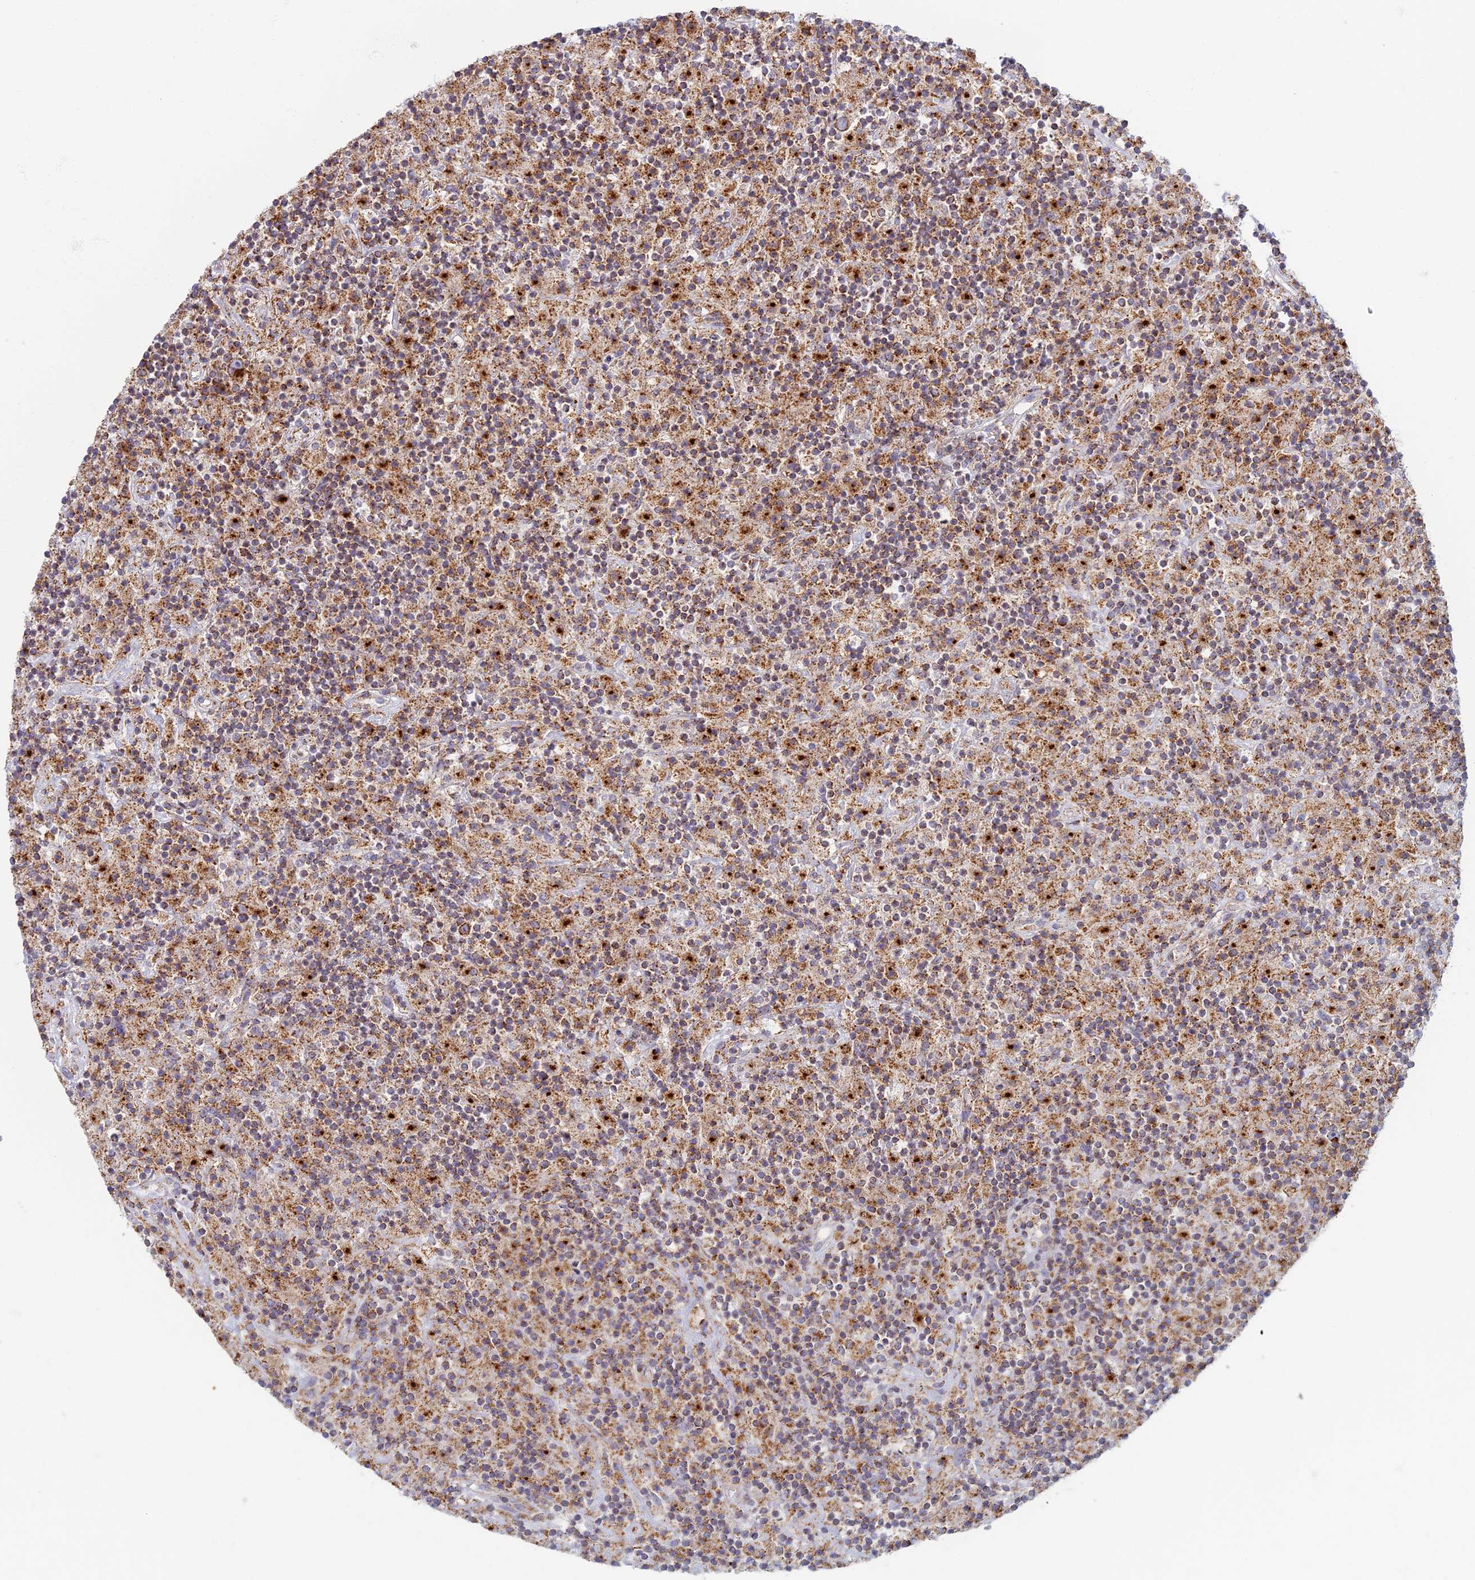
{"staining": {"intensity": "moderate", "quantity": ">75%", "location": "cytoplasmic/membranous"}, "tissue": "lymphoma", "cell_type": "Tumor cells", "image_type": "cancer", "snomed": [{"axis": "morphology", "description": "Hodgkin's disease, NOS"}, {"axis": "topography", "description": "Lymph node"}], "caption": "IHC micrograph of neoplastic tissue: human lymphoma stained using immunohistochemistry reveals medium levels of moderate protein expression localized specifically in the cytoplasmic/membranous of tumor cells, appearing as a cytoplasmic/membranous brown color.", "gene": "CHMP4B", "patient": {"sex": "male", "age": 70}}